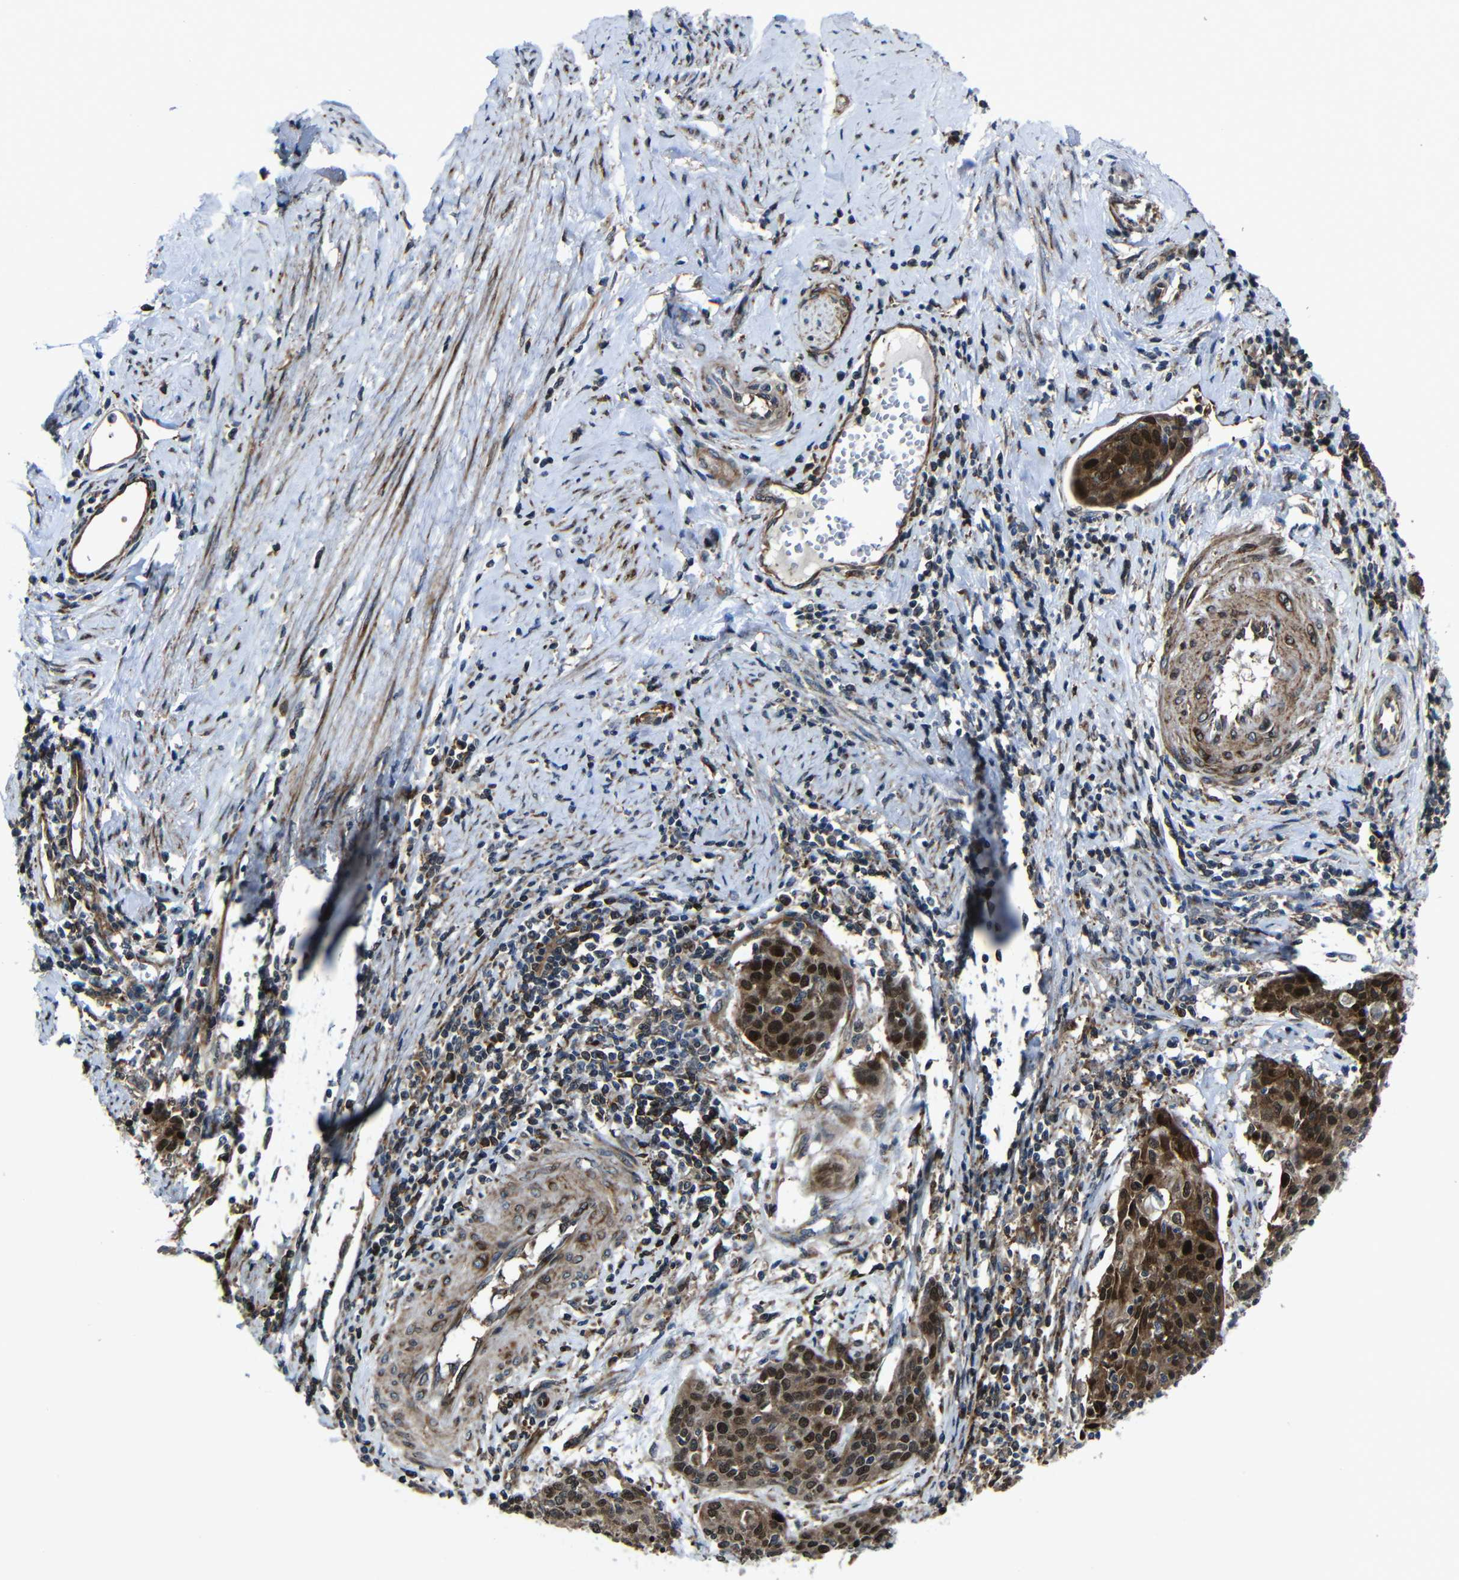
{"staining": {"intensity": "strong", "quantity": ">75%", "location": "cytoplasmic/membranous,nuclear"}, "tissue": "cervical cancer", "cell_type": "Tumor cells", "image_type": "cancer", "snomed": [{"axis": "morphology", "description": "Squamous cell carcinoma, NOS"}, {"axis": "topography", "description": "Cervix"}], "caption": "This photomicrograph reveals immunohistochemistry staining of human squamous cell carcinoma (cervical), with high strong cytoplasmic/membranous and nuclear staining in approximately >75% of tumor cells.", "gene": "KIAA0513", "patient": {"sex": "female", "age": 38}}